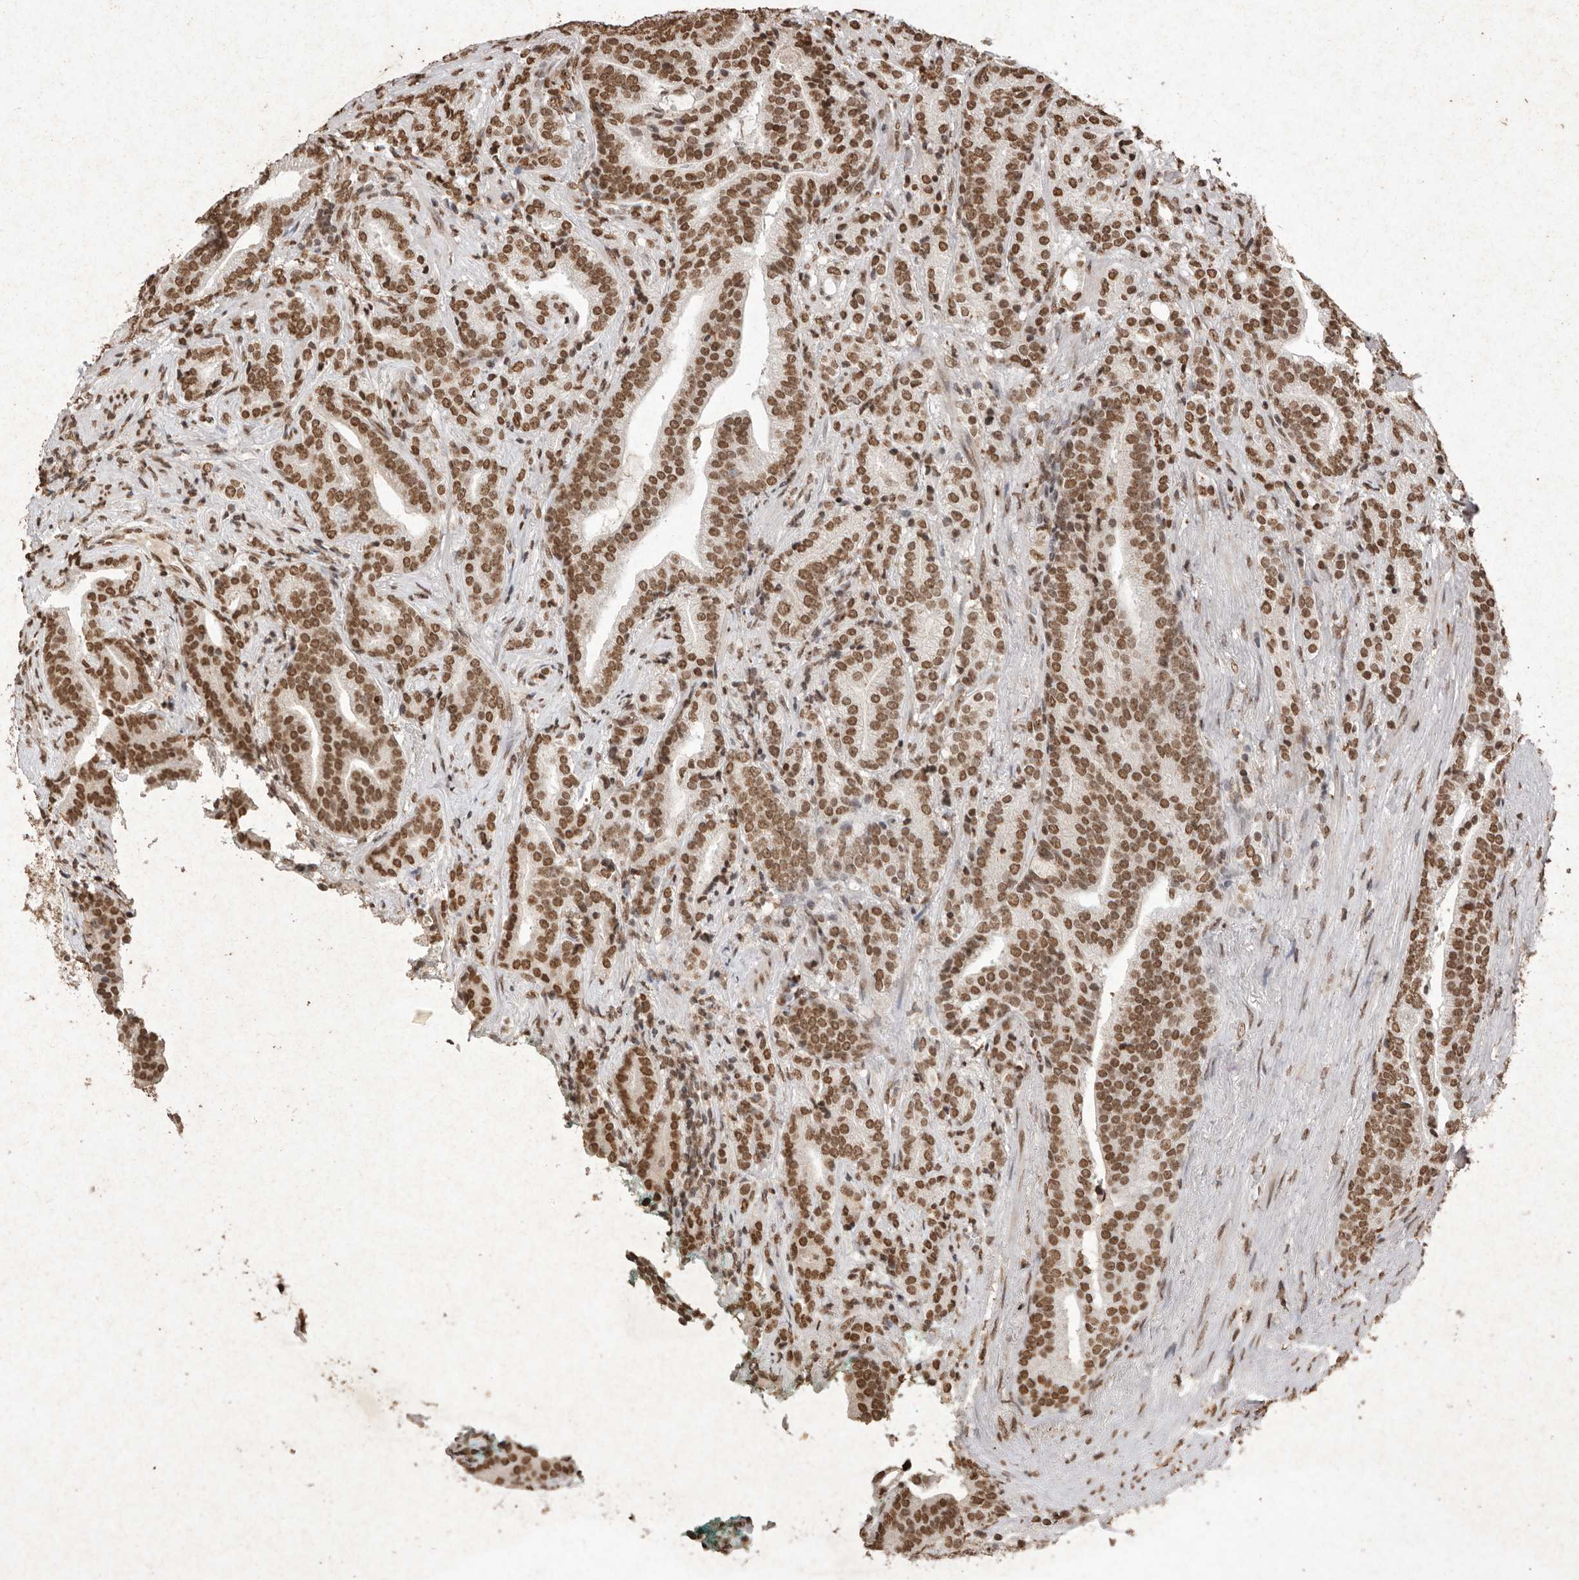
{"staining": {"intensity": "moderate", "quantity": ">75%", "location": "nuclear"}, "tissue": "prostate cancer", "cell_type": "Tumor cells", "image_type": "cancer", "snomed": [{"axis": "morphology", "description": "Adenocarcinoma, High grade"}, {"axis": "topography", "description": "Prostate"}], "caption": "DAB (3,3'-diaminobenzidine) immunohistochemical staining of human prostate high-grade adenocarcinoma reveals moderate nuclear protein expression in approximately >75% of tumor cells. (brown staining indicates protein expression, while blue staining denotes nuclei).", "gene": "NKX3-2", "patient": {"sex": "male", "age": 57}}